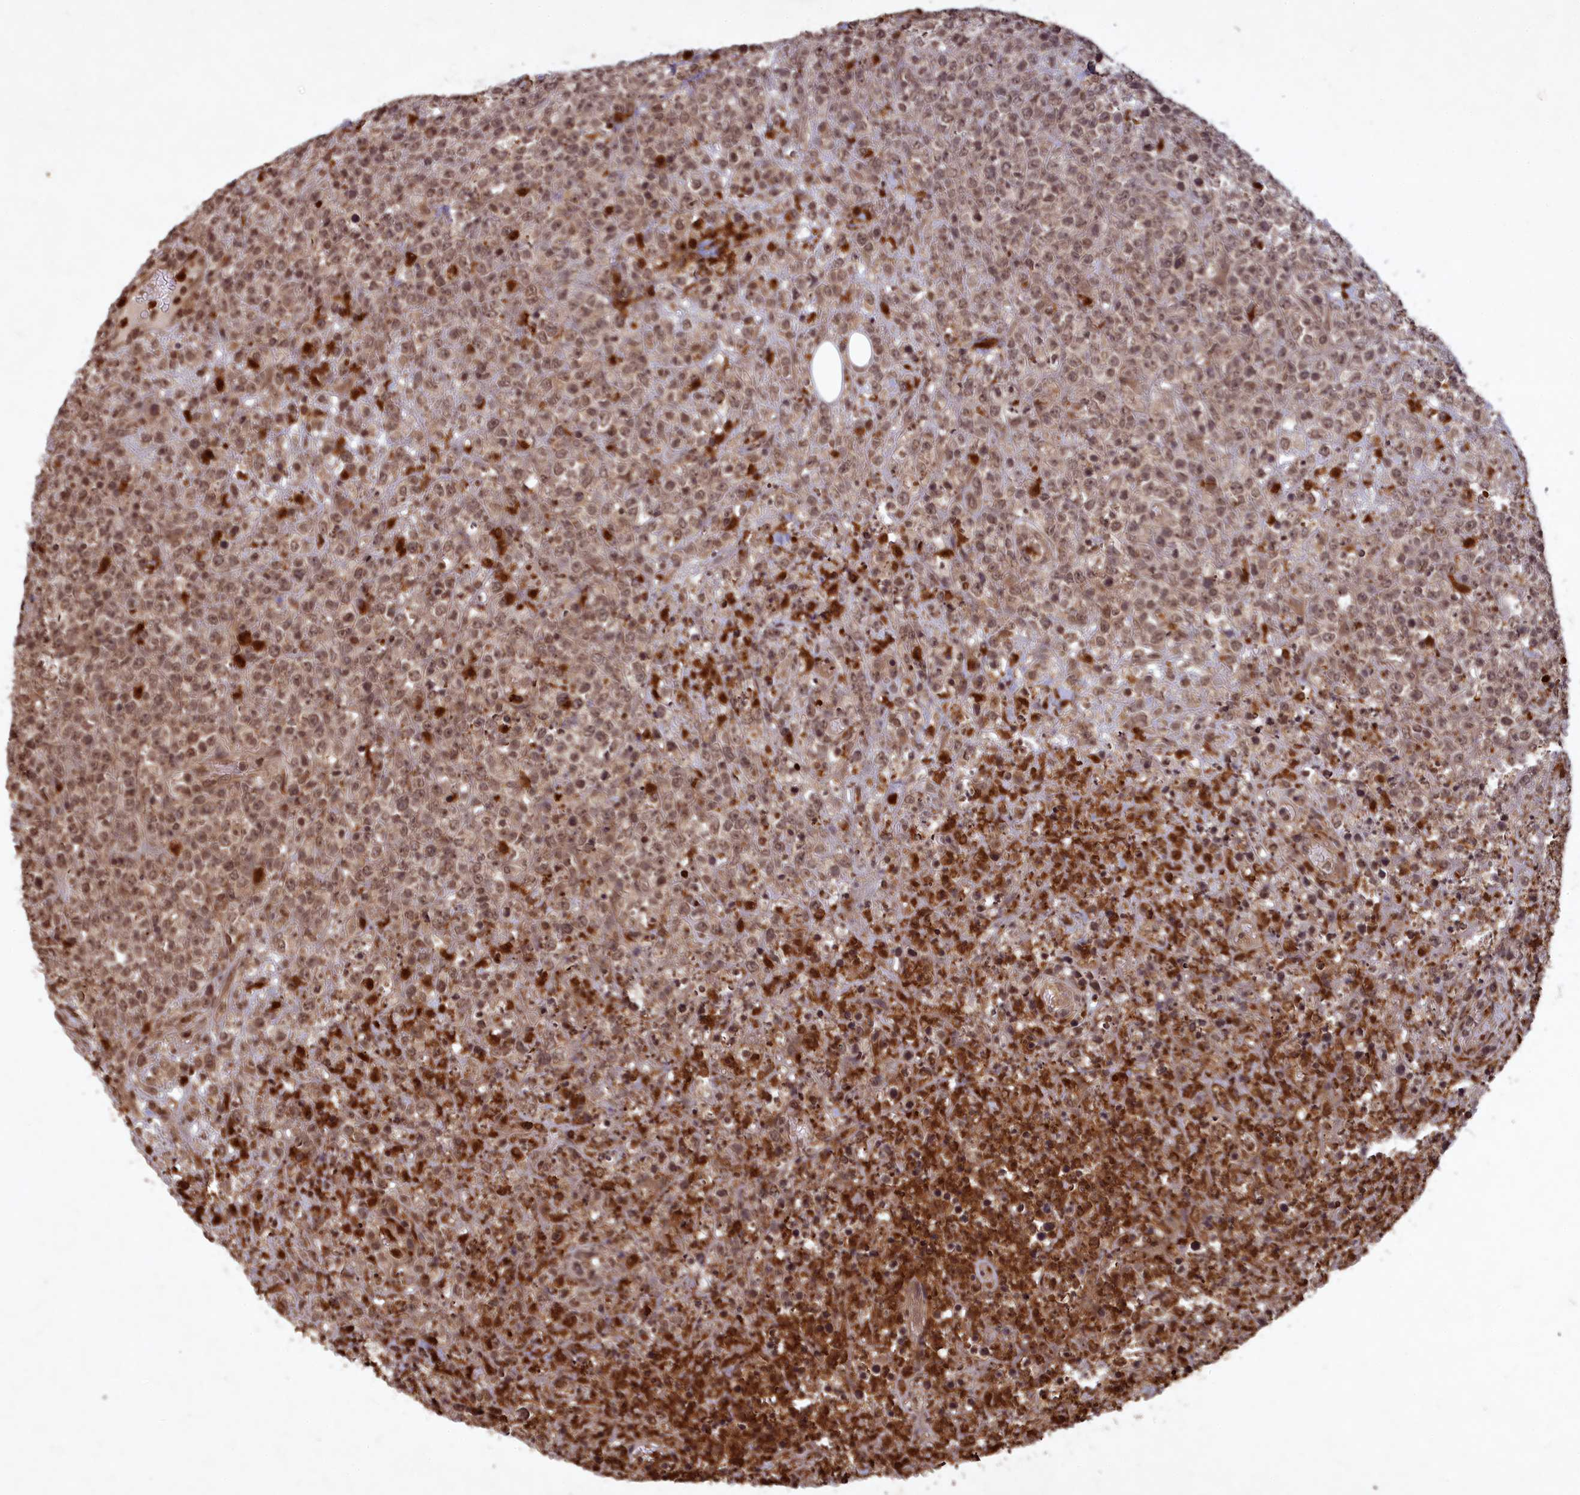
{"staining": {"intensity": "moderate", "quantity": ">75%", "location": "nuclear"}, "tissue": "lymphoma", "cell_type": "Tumor cells", "image_type": "cancer", "snomed": [{"axis": "morphology", "description": "Malignant lymphoma, non-Hodgkin's type, High grade"}, {"axis": "topography", "description": "Colon"}], "caption": "IHC (DAB) staining of lymphoma demonstrates moderate nuclear protein staining in about >75% of tumor cells.", "gene": "SRMS", "patient": {"sex": "female", "age": 53}}